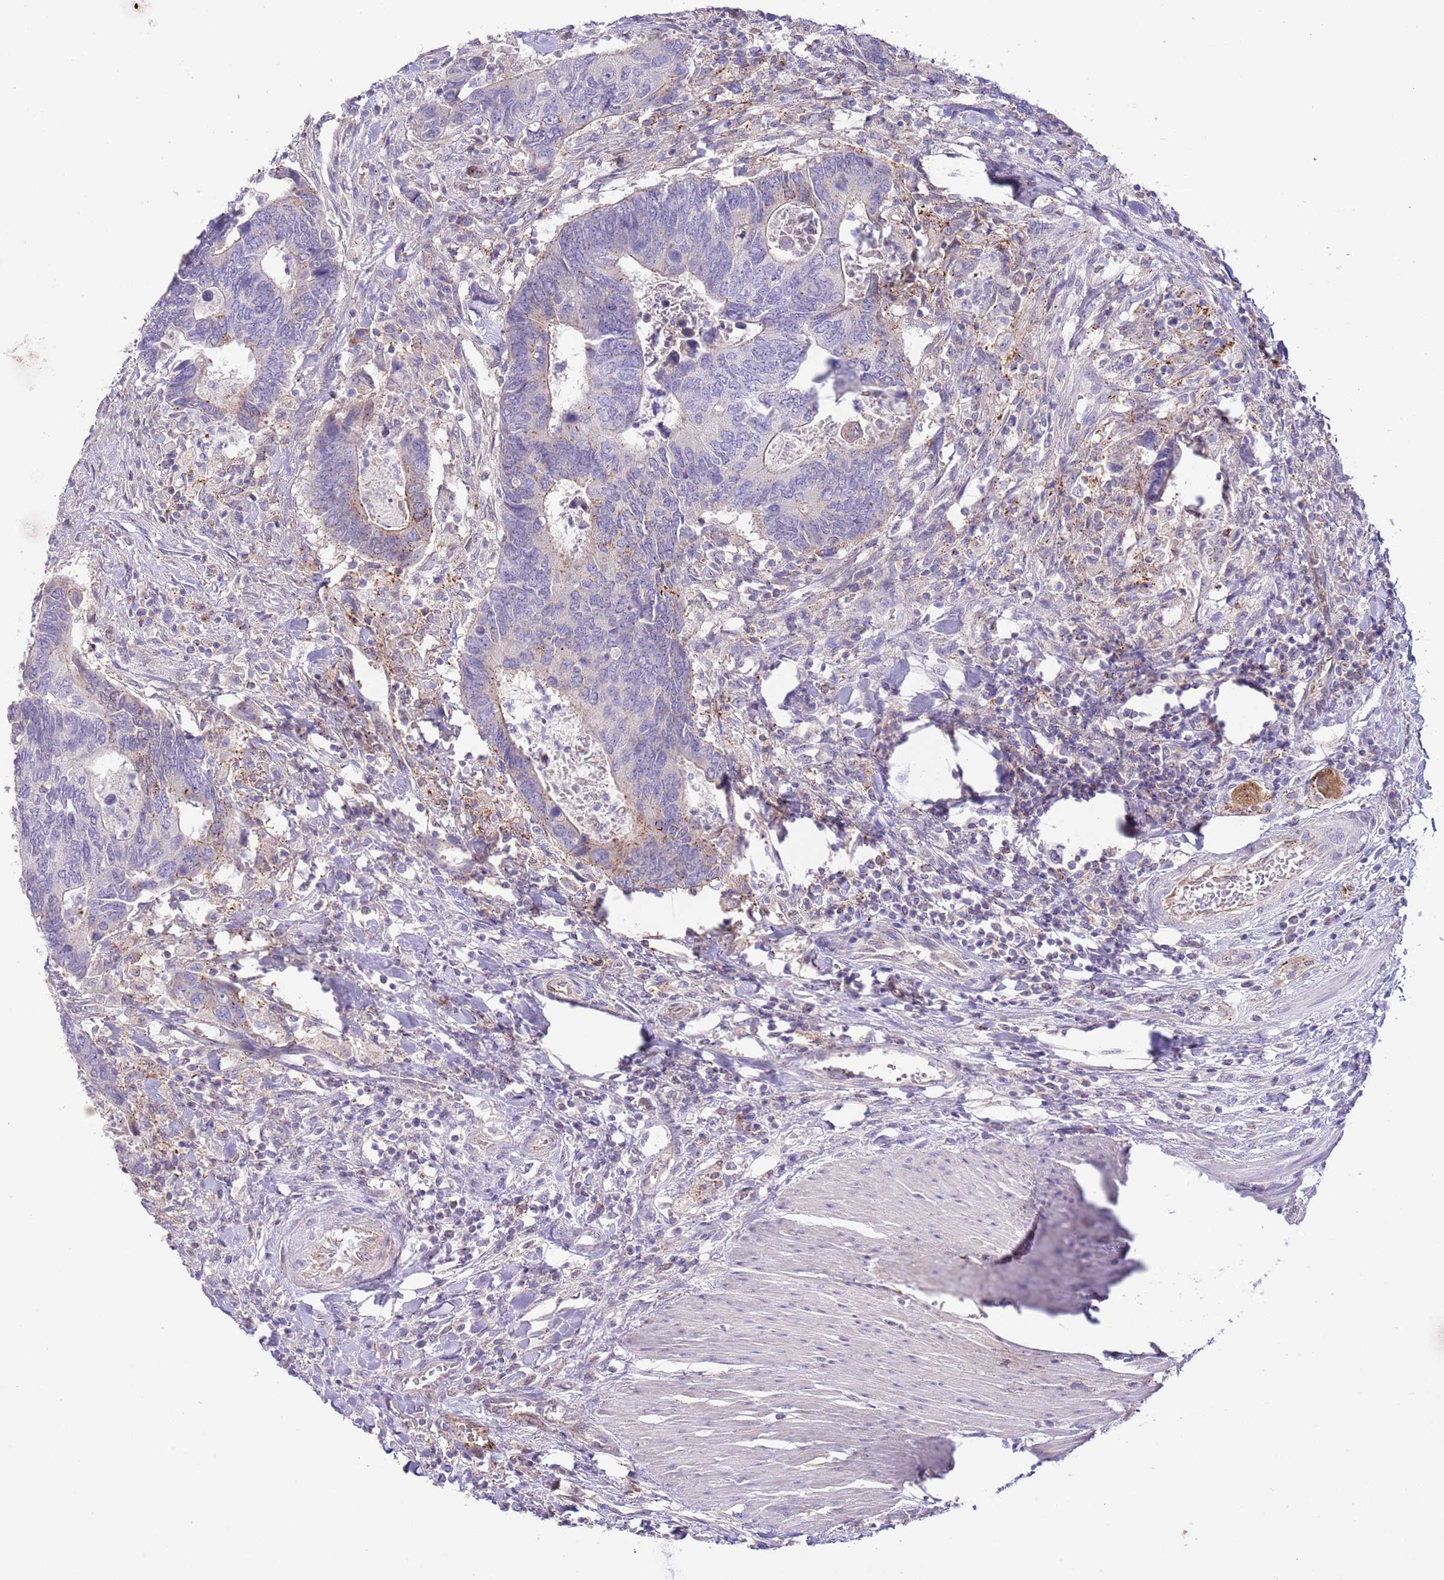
{"staining": {"intensity": "weak", "quantity": "<25%", "location": "cytoplasmic/membranous"}, "tissue": "colorectal cancer", "cell_type": "Tumor cells", "image_type": "cancer", "snomed": [{"axis": "morphology", "description": "Adenocarcinoma, NOS"}, {"axis": "topography", "description": "Colon"}], "caption": "IHC image of human colorectal cancer (adenocarcinoma) stained for a protein (brown), which exhibits no expression in tumor cells.", "gene": "ABHD17A", "patient": {"sex": "male", "age": 87}}